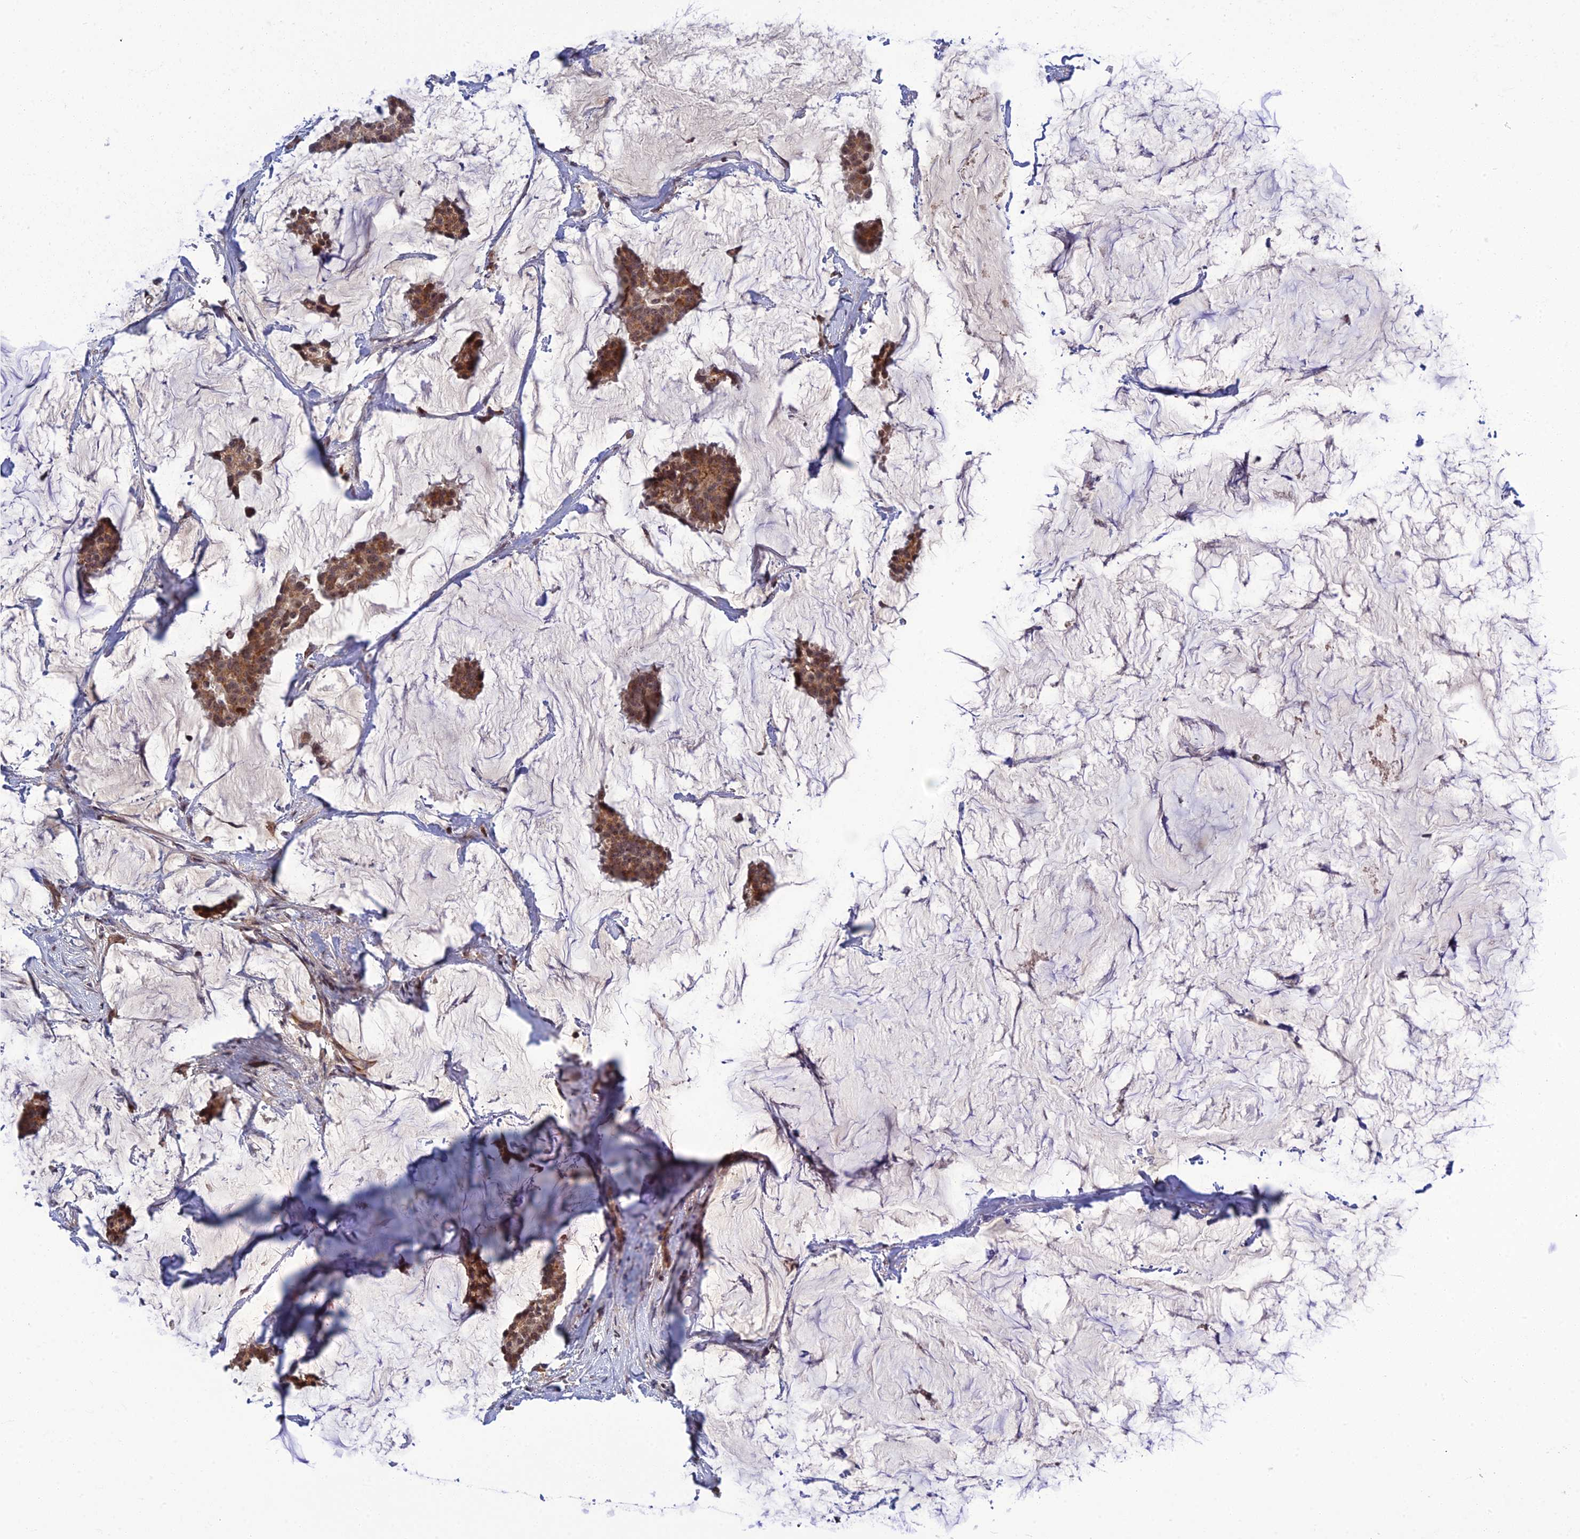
{"staining": {"intensity": "moderate", "quantity": ">75%", "location": "cytoplasmic/membranous,nuclear"}, "tissue": "breast cancer", "cell_type": "Tumor cells", "image_type": "cancer", "snomed": [{"axis": "morphology", "description": "Duct carcinoma"}, {"axis": "topography", "description": "Breast"}], "caption": "High-power microscopy captured an immunohistochemistry (IHC) photomicrograph of breast cancer, revealing moderate cytoplasmic/membranous and nuclear positivity in about >75% of tumor cells.", "gene": "REXO1", "patient": {"sex": "female", "age": 93}}